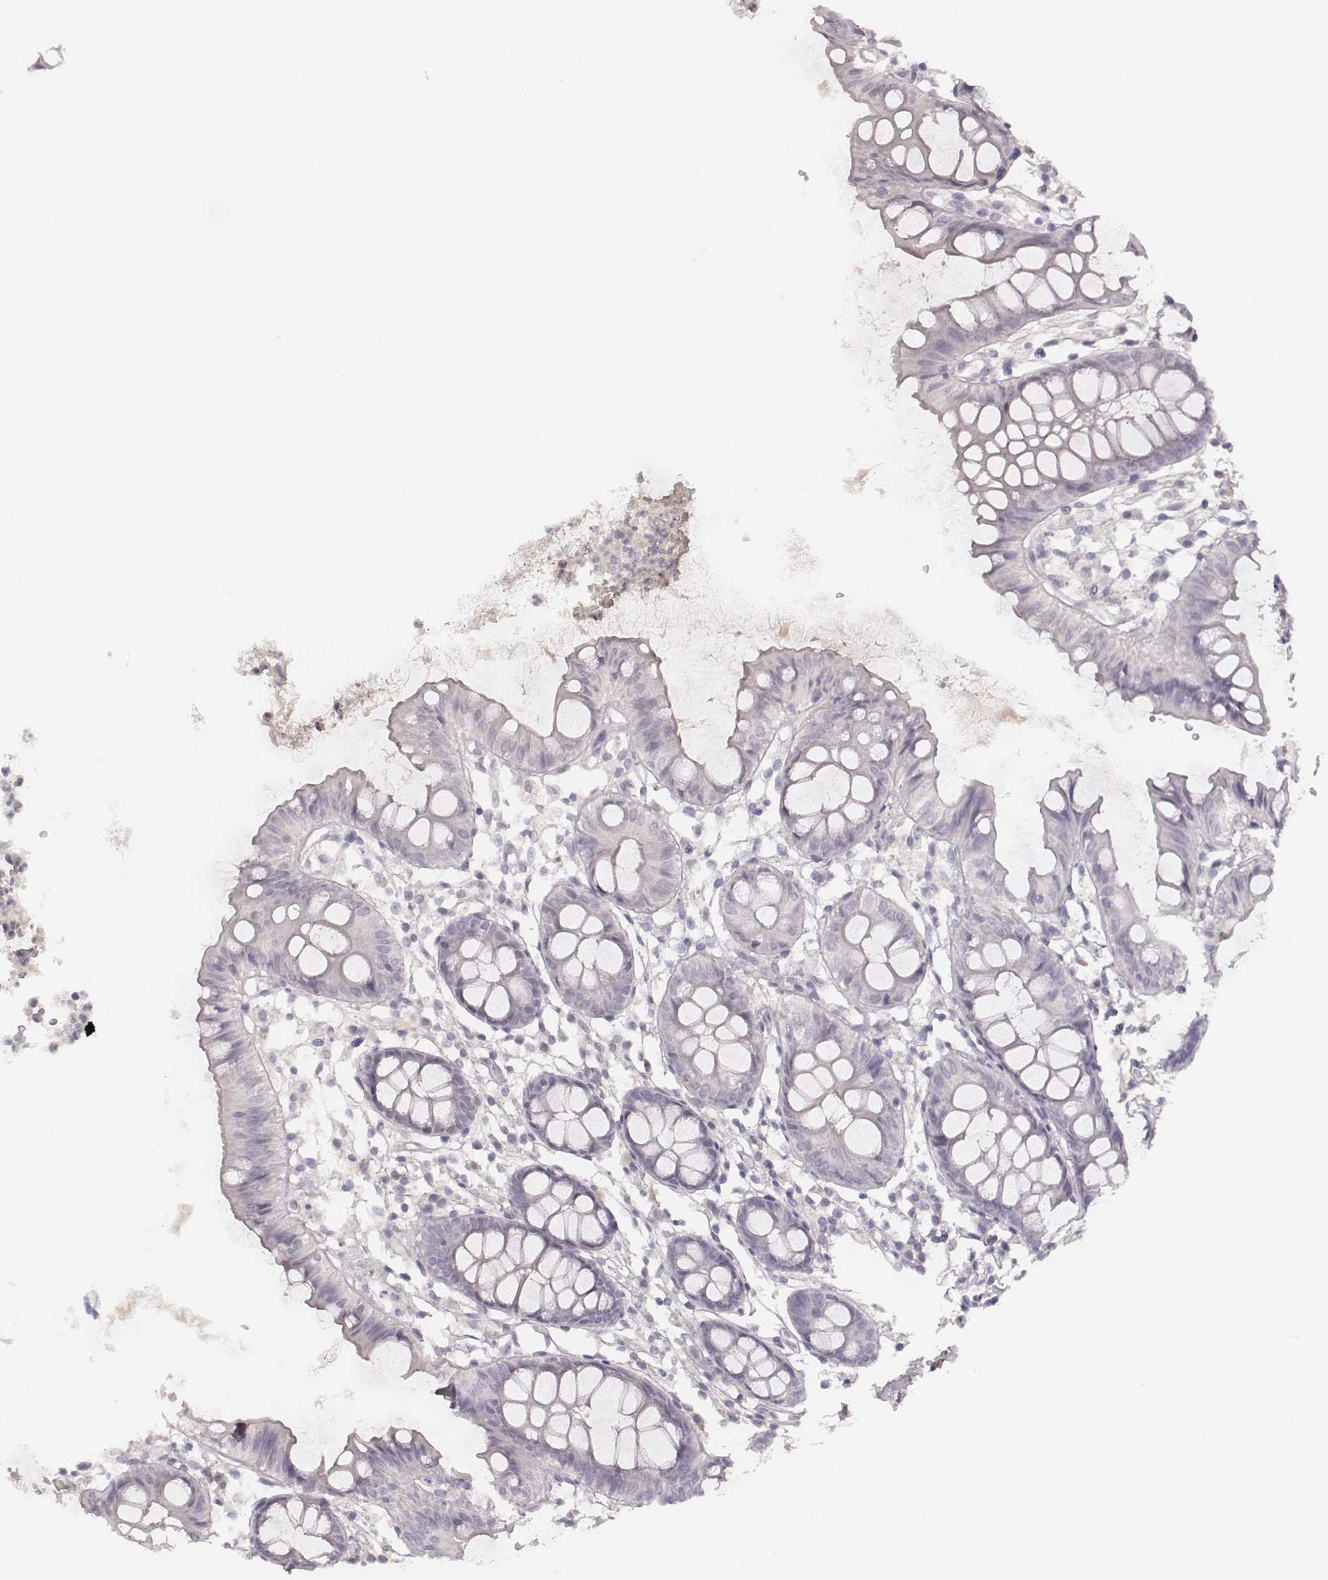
{"staining": {"intensity": "negative", "quantity": "none", "location": "none"}, "tissue": "colon", "cell_type": "Endothelial cells", "image_type": "normal", "snomed": [{"axis": "morphology", "description": "Normal tissue, NOS"}, {"axis": "topography", "description": "Colon"}], "caption": "This is an immunohistochemistry (IHC) photomicrograph of benign colon. There is no staining in endothelial cells.", "gene": "MSX1", "patient": {"sex": "female", "age": 84}}